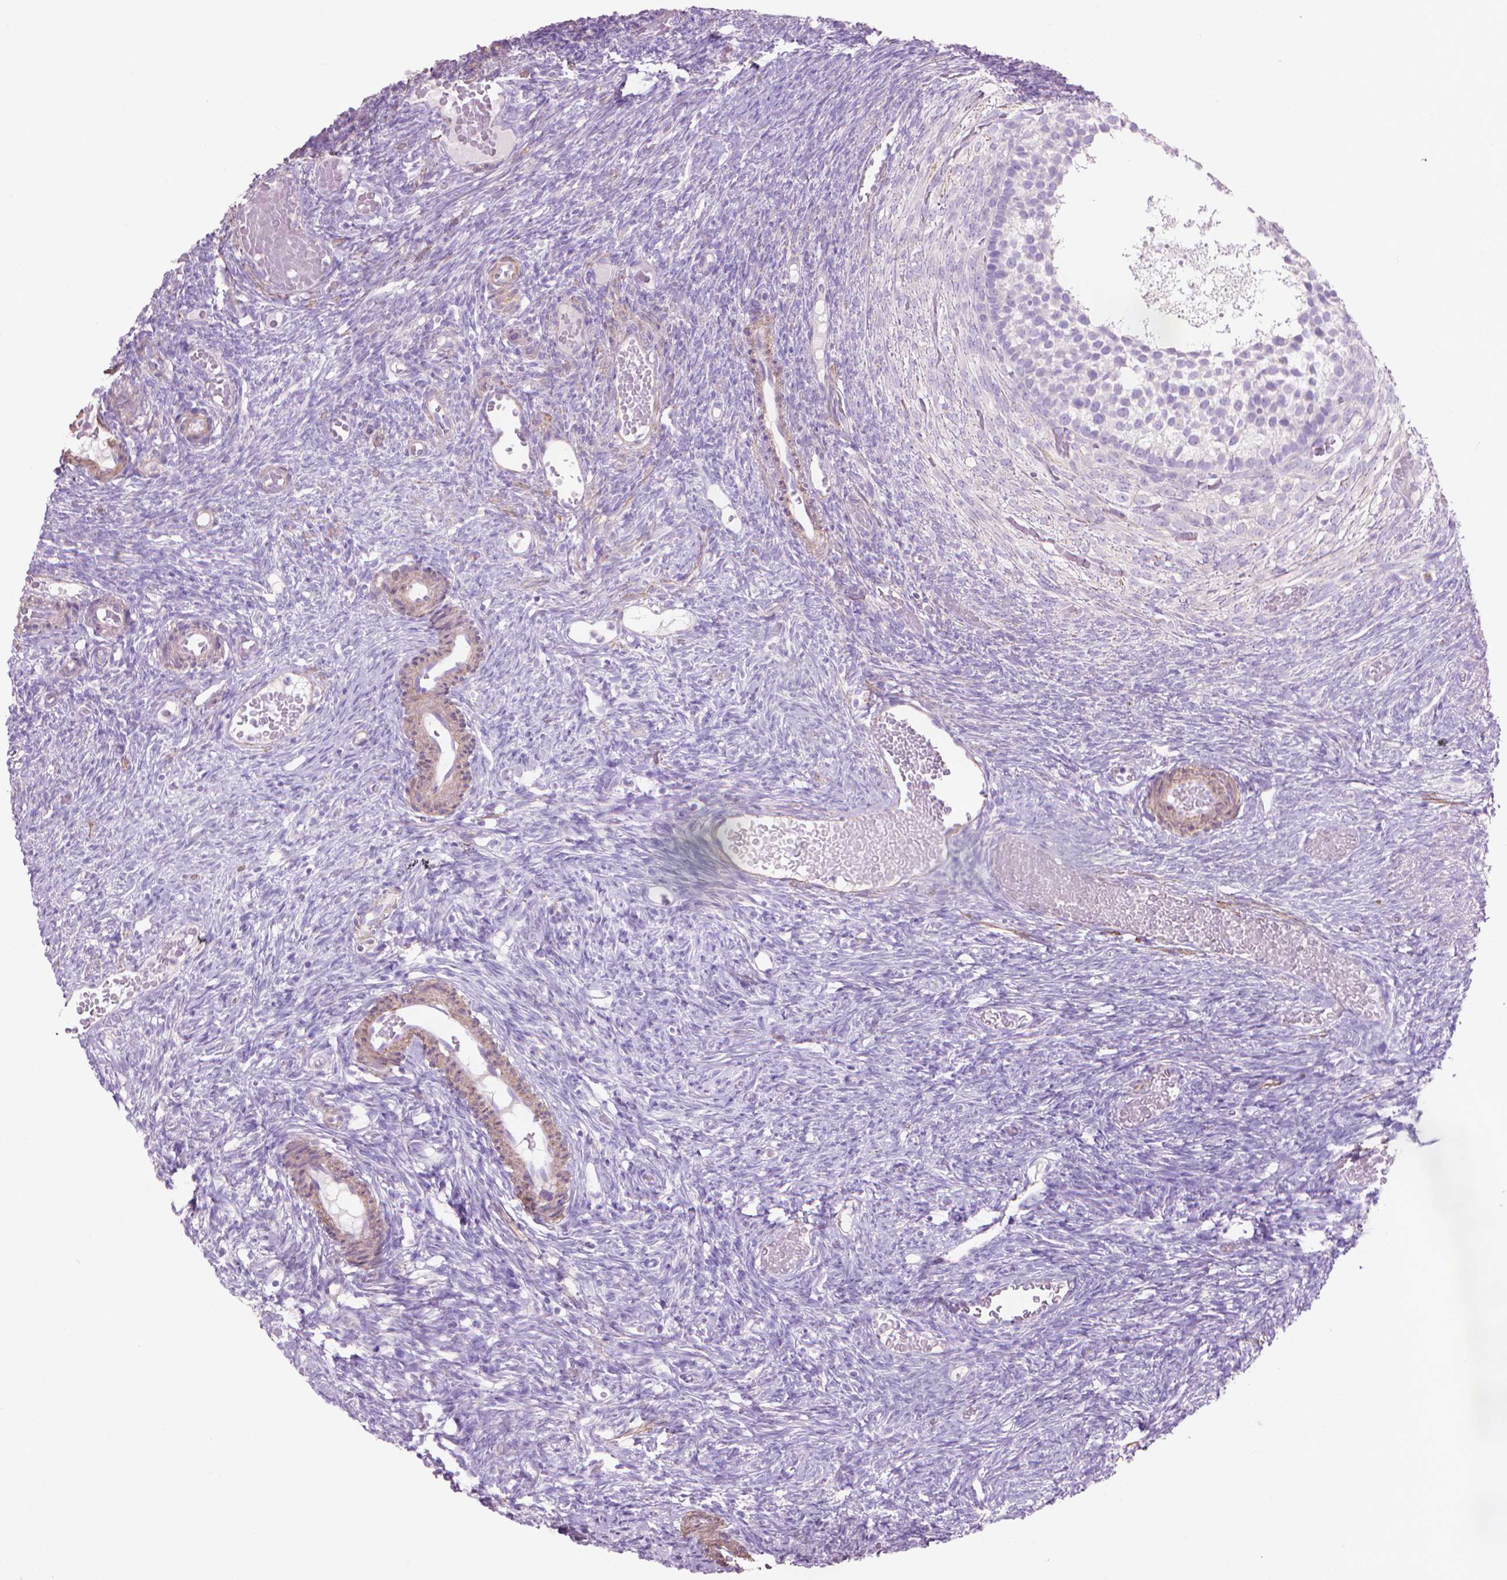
{"staining": {"intensity": "negative", "quantity": "none", "location": "none"}, "tissue": "ovary", "cell_type": "Ovarian stroma cells", "image_type": "normal", "snomed": [{"axis": "morphology", "description": "Normal tissue, NOS"}, {"axis": "topography", "description": "Ovary"}], "caption": "DAB (3,3'-diaminobenzidine) immunohistochemical staining of normal ovary reveals no significant staining in ovarian stroma cells.", "gene": "AQP10", "patient": {"sex": "female", "age": 39}}